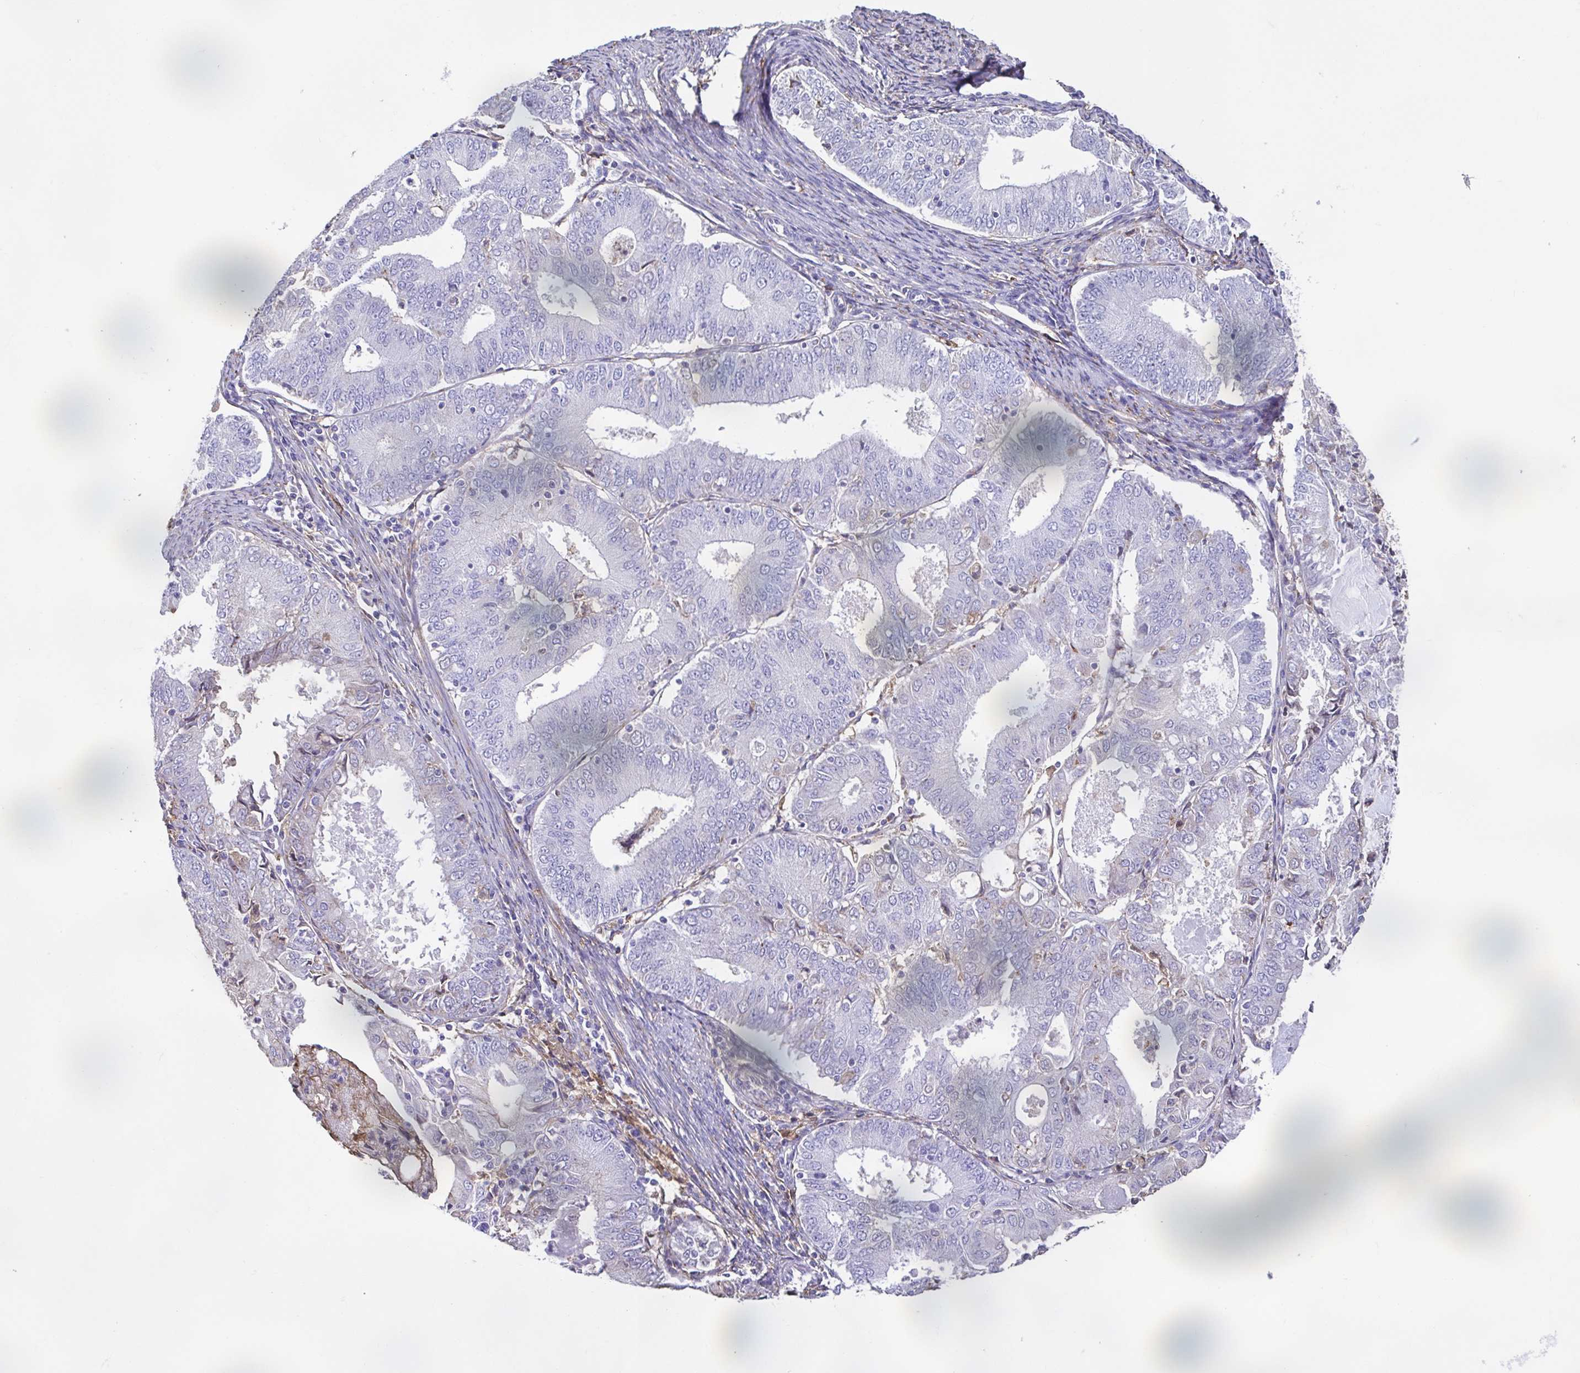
{"staining": {"intensity": "negative", "quantity": "none", "location": "none"}, "tissue": "endometrial cancer", "cell_type": "Tumor cells", "image_type": "cancer", "snomed": [{"axis": "morphology", "description": "Adenocarcinoma, NOS"}, {"axis": "topography", "description": "Endometrium"}], "caption": "Immunohistochemistry (IHC) image of neoplastic tissue: human adenocarcinoma (endometrial) stained with DAB exhibits no significant protein positivity in tumor cells. Nuclei are stained in blue.", "gene": "ANXA10", "patient": {"sex": "female", "age": 57}}